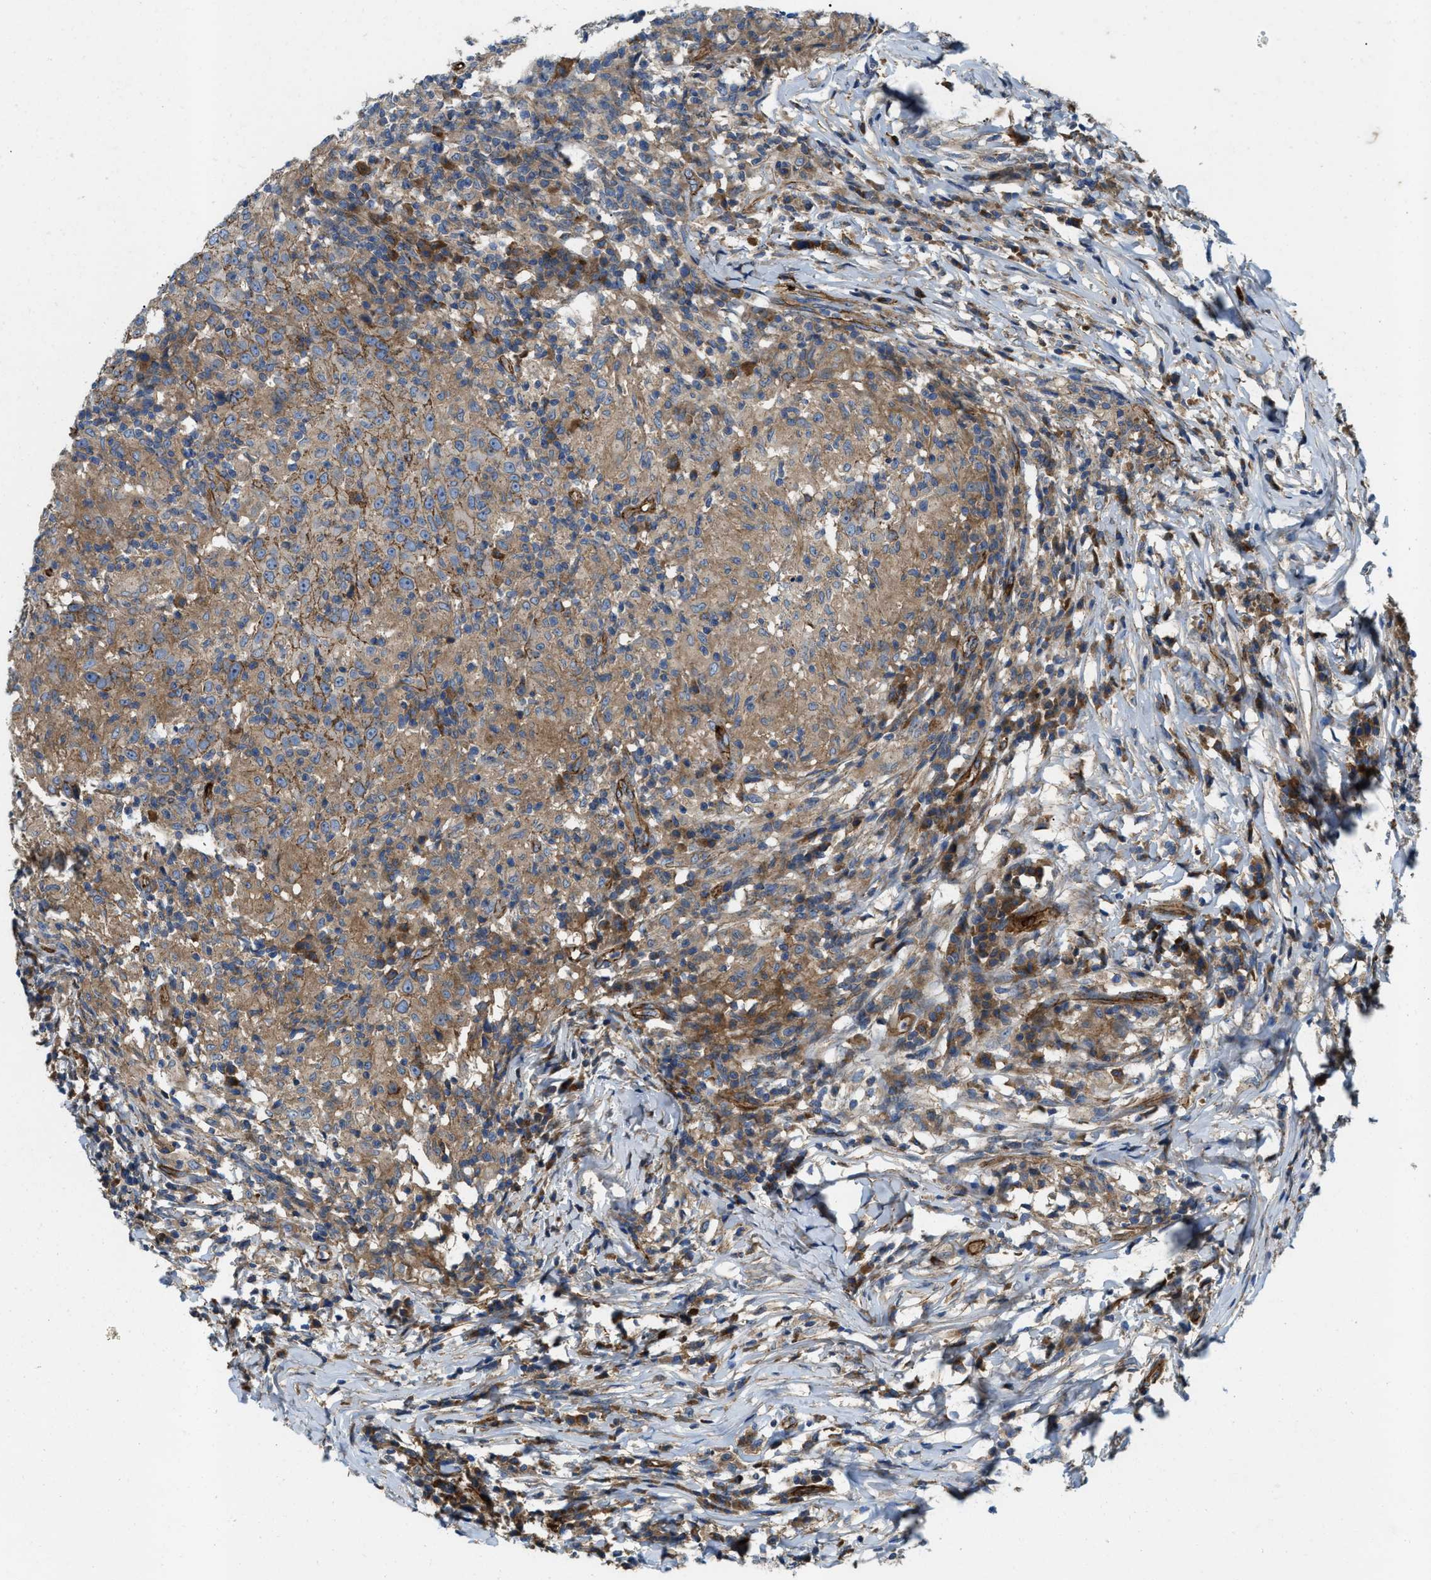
{"staining": {"intensity": "moderate", "quantity": ">75%", "location": "cytoplasmic/membranous"}, "tissue": "head and neck cancer", "cell_type": "Tumor cells", "image_type": "cancer", "snomed": [{"axis": "morphology", "description": "Adenocarcinoma, NOS"}, {"axis": "topography", "description": "Salivary gland"}, {"axis": "topography", "description": "Head-Neck"}], "caption": "Immunohistochemistry (IHC) of head and neck cancer (adenocarcinoma) demonstrates medium levels of moderate cytoplasmic/membranous expression in approximately >75% of tumor cells. (brown staining indicates protein expression, while blue staining denotes nuclei).", "gene": "ERC1", "patient": {"sex": "female", "age": 65}}